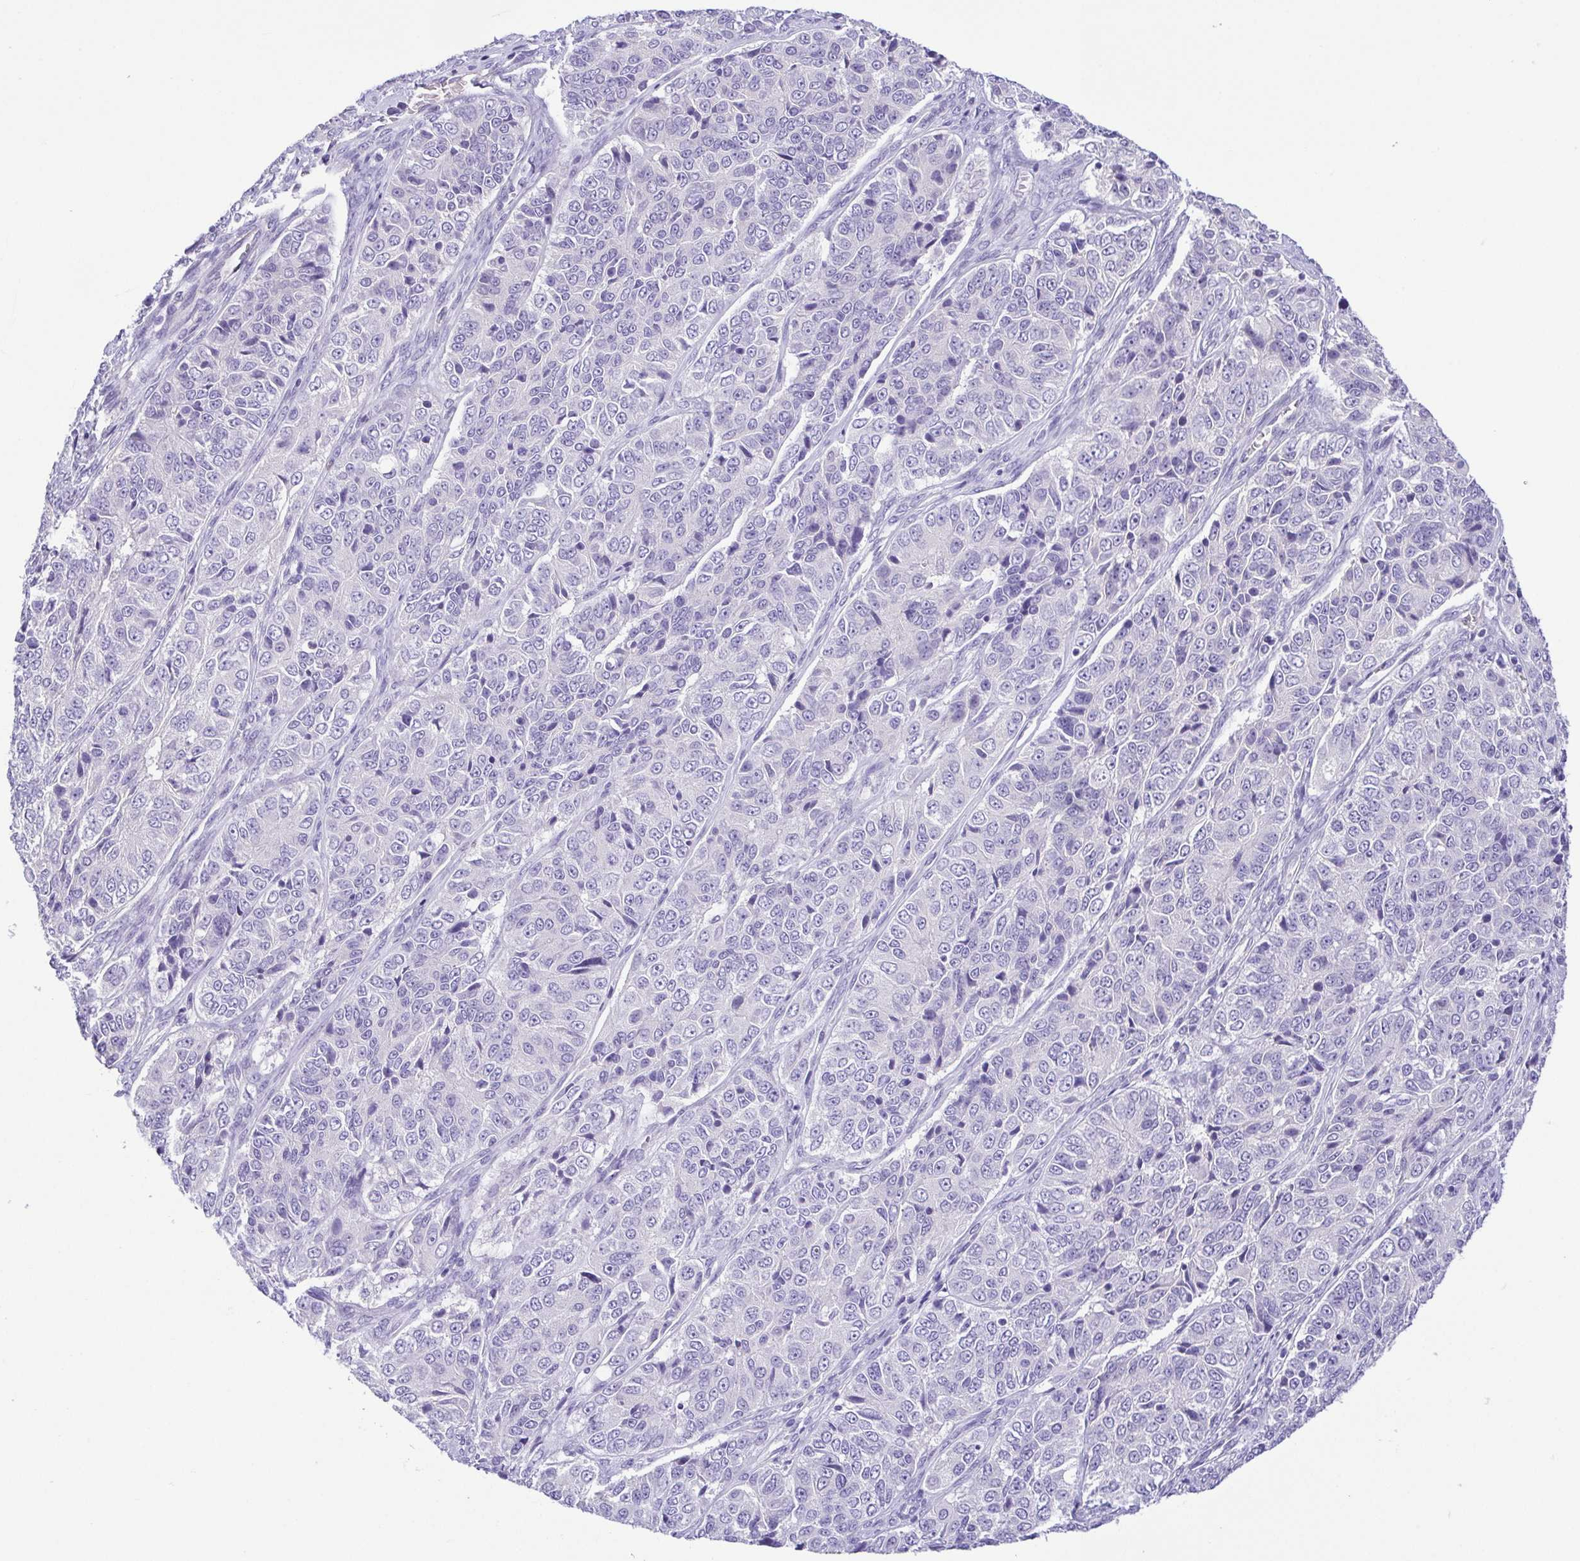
{"staining": {"intensity": "negative", "quantity": "none", "location": "none"}, "tissue": "ovarian cancer", "cell_type": "Tumor cells", "image_type": "cancer", "snomed": [{"axis": "morphology", "description": "Carcinoma, endometroid"}, {"axis": "topography", "description": "Ovary"}], "caption": "Tumor cells show no significant positivity in ovarian cancer. (DAB IHC with hematoxylin counter stain).", "gene": "EPB42", "patient": {"sex": "female", "age": 51}}